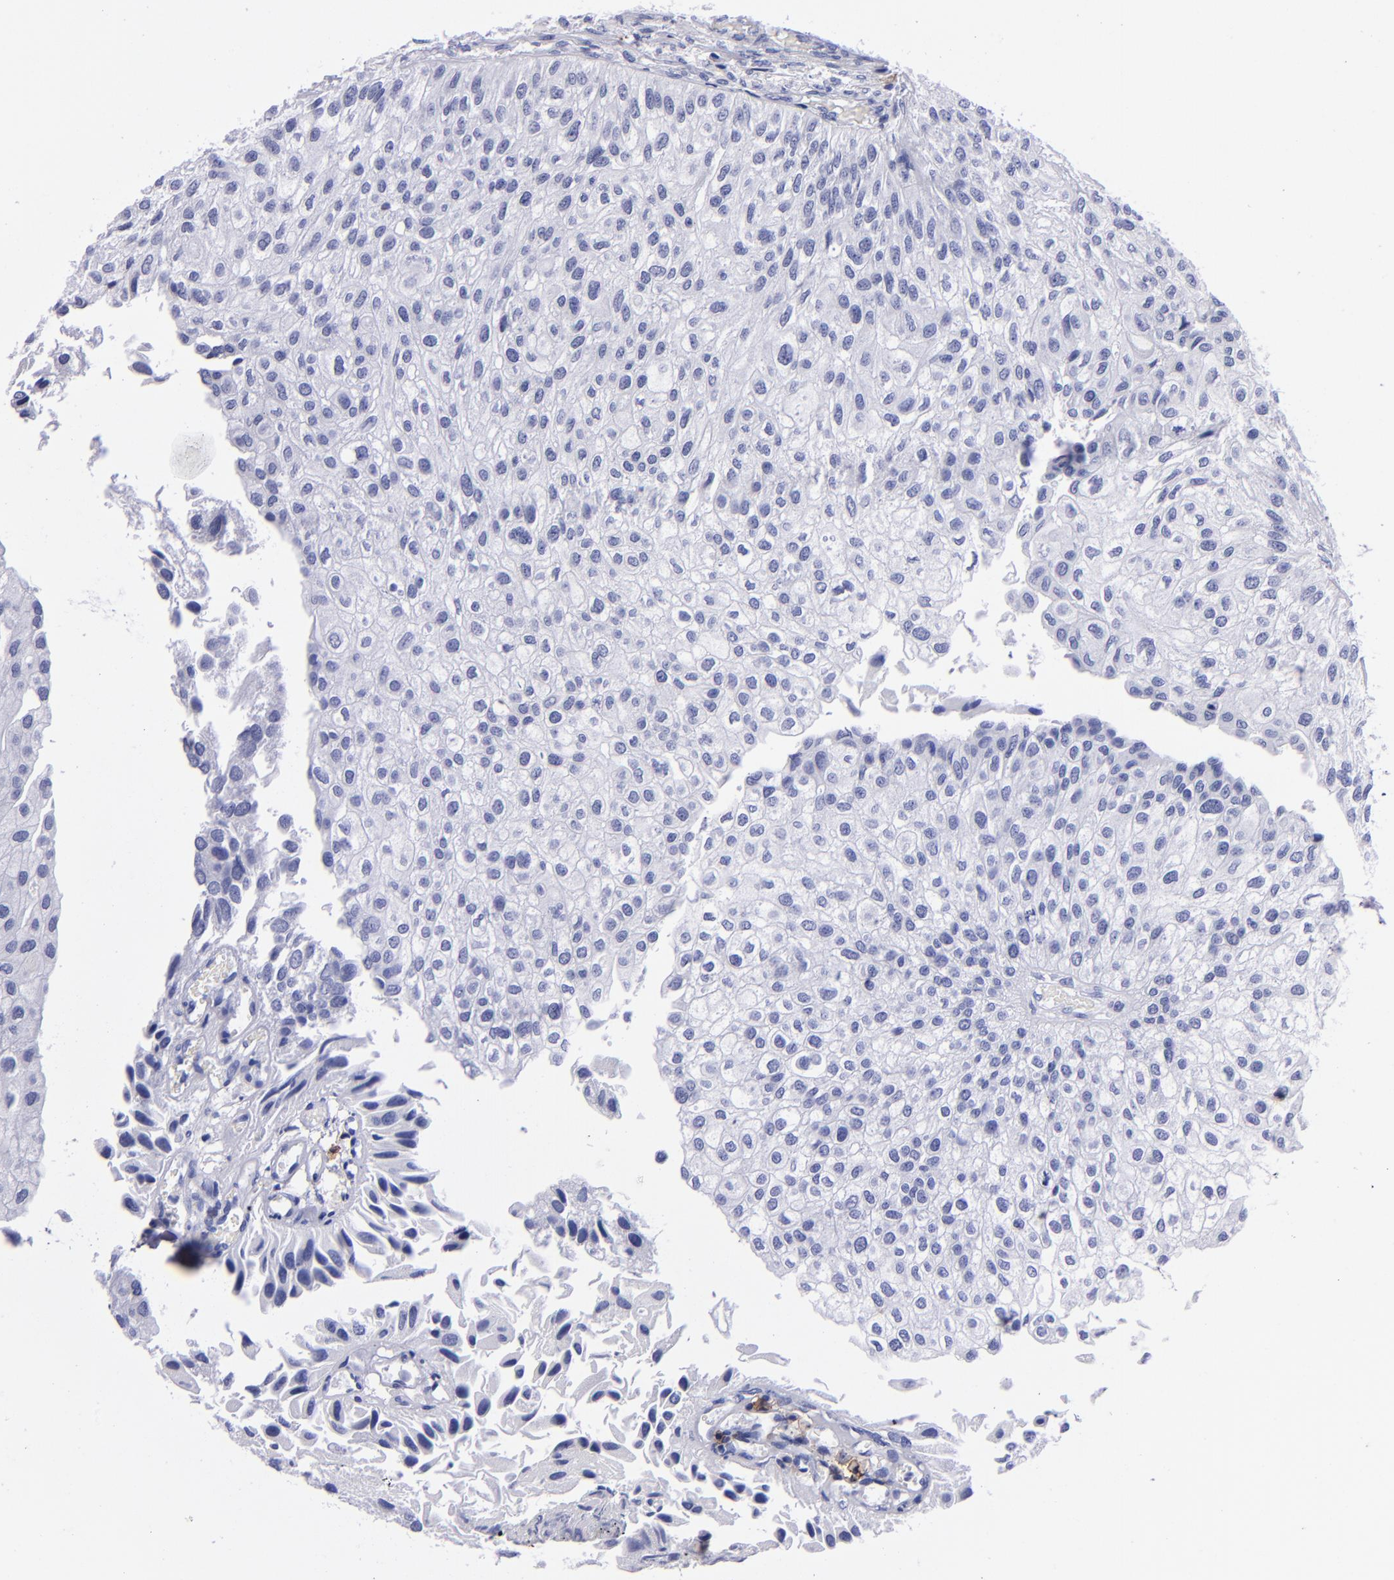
{"staining": {"intensity": "negative", "quantity": "none", "location": "none"}, "tissue": "urothelial cancer", "cell_type": "Tumor cells", "image_type": "cancer", "snomed": [{"axis": "morphology", "description": "Urothelial carcinoma, Low grade"}, {"axis": "topography", "description": "Urinary bladder"}], "caption": "DAB (3,3'-diaminobenzidine) immunohistochemical staining of urothelial carcinoma (low-grade) demonstrates no significant positivity in tumor cells.", "gene": "CD38", "patient": {"sex": "female", "age": 89}}